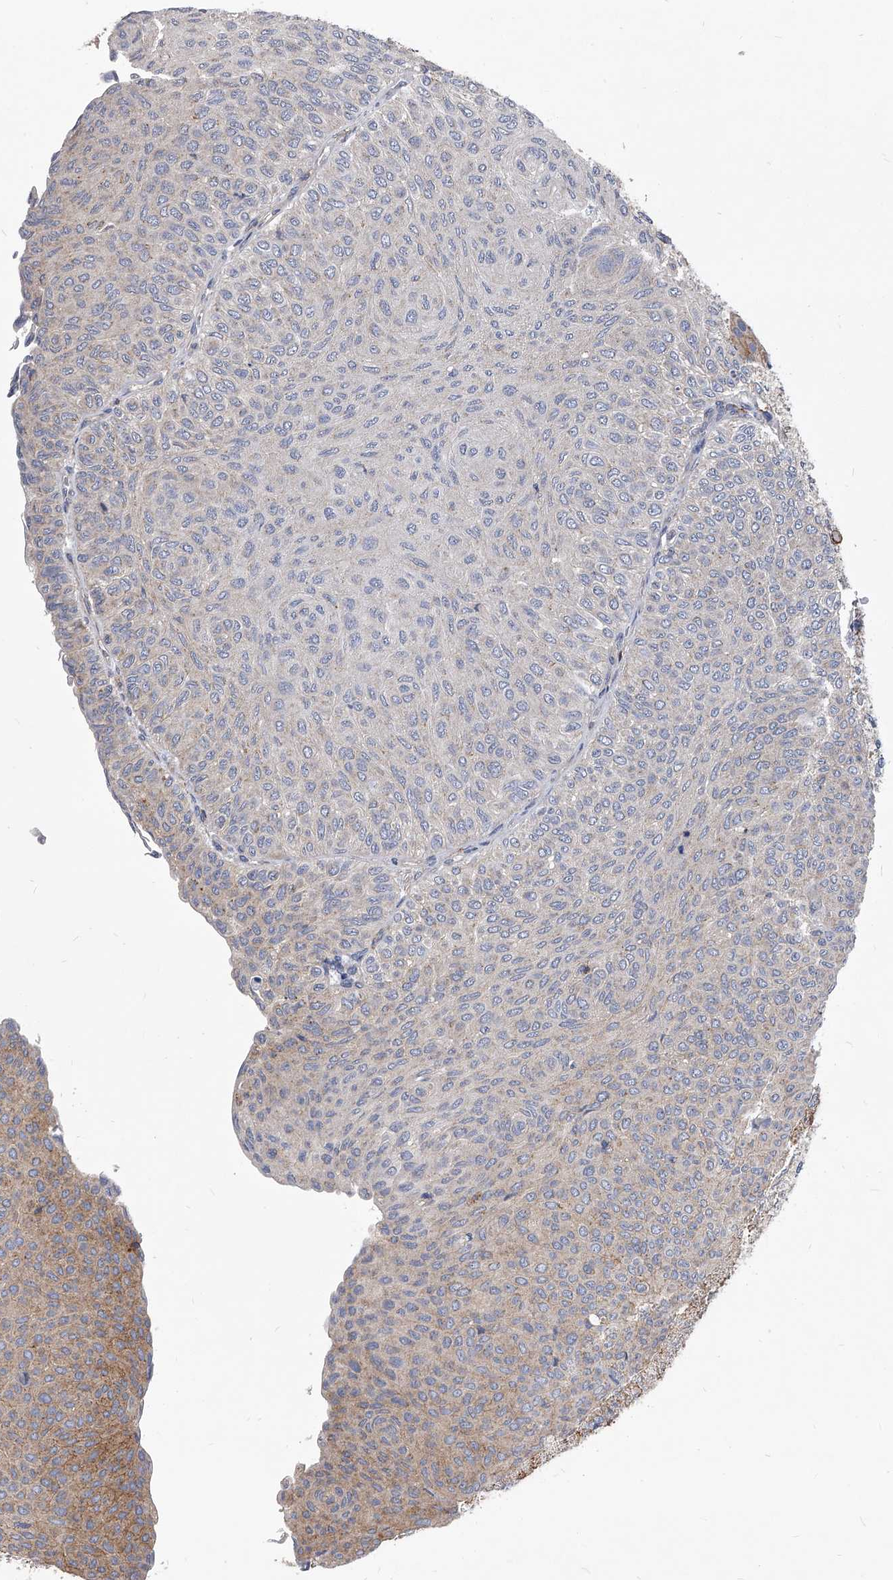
{"staining": {"intensity": "moderate", "quantity": "<25%", "location": "cytoplasmic/membranous"}, "tissue": "urothelial cancer", "cell_type": "Tumor cells", "image_type": "cancer", "snomed": [{"axis": "morphology", "description": "Urothelial carcinoma, Low grade"}, {"axis": "topography", "description": "Urinary bladder"}], "caption": "This is an image of immunohistochemistry (IHC) staining of urothelial cancer, which shows moderate expression in the cytoplasmic/membranous of tumor cells.", "gene": "ATG5", "patient": {"sex": "male", "age": 78}}